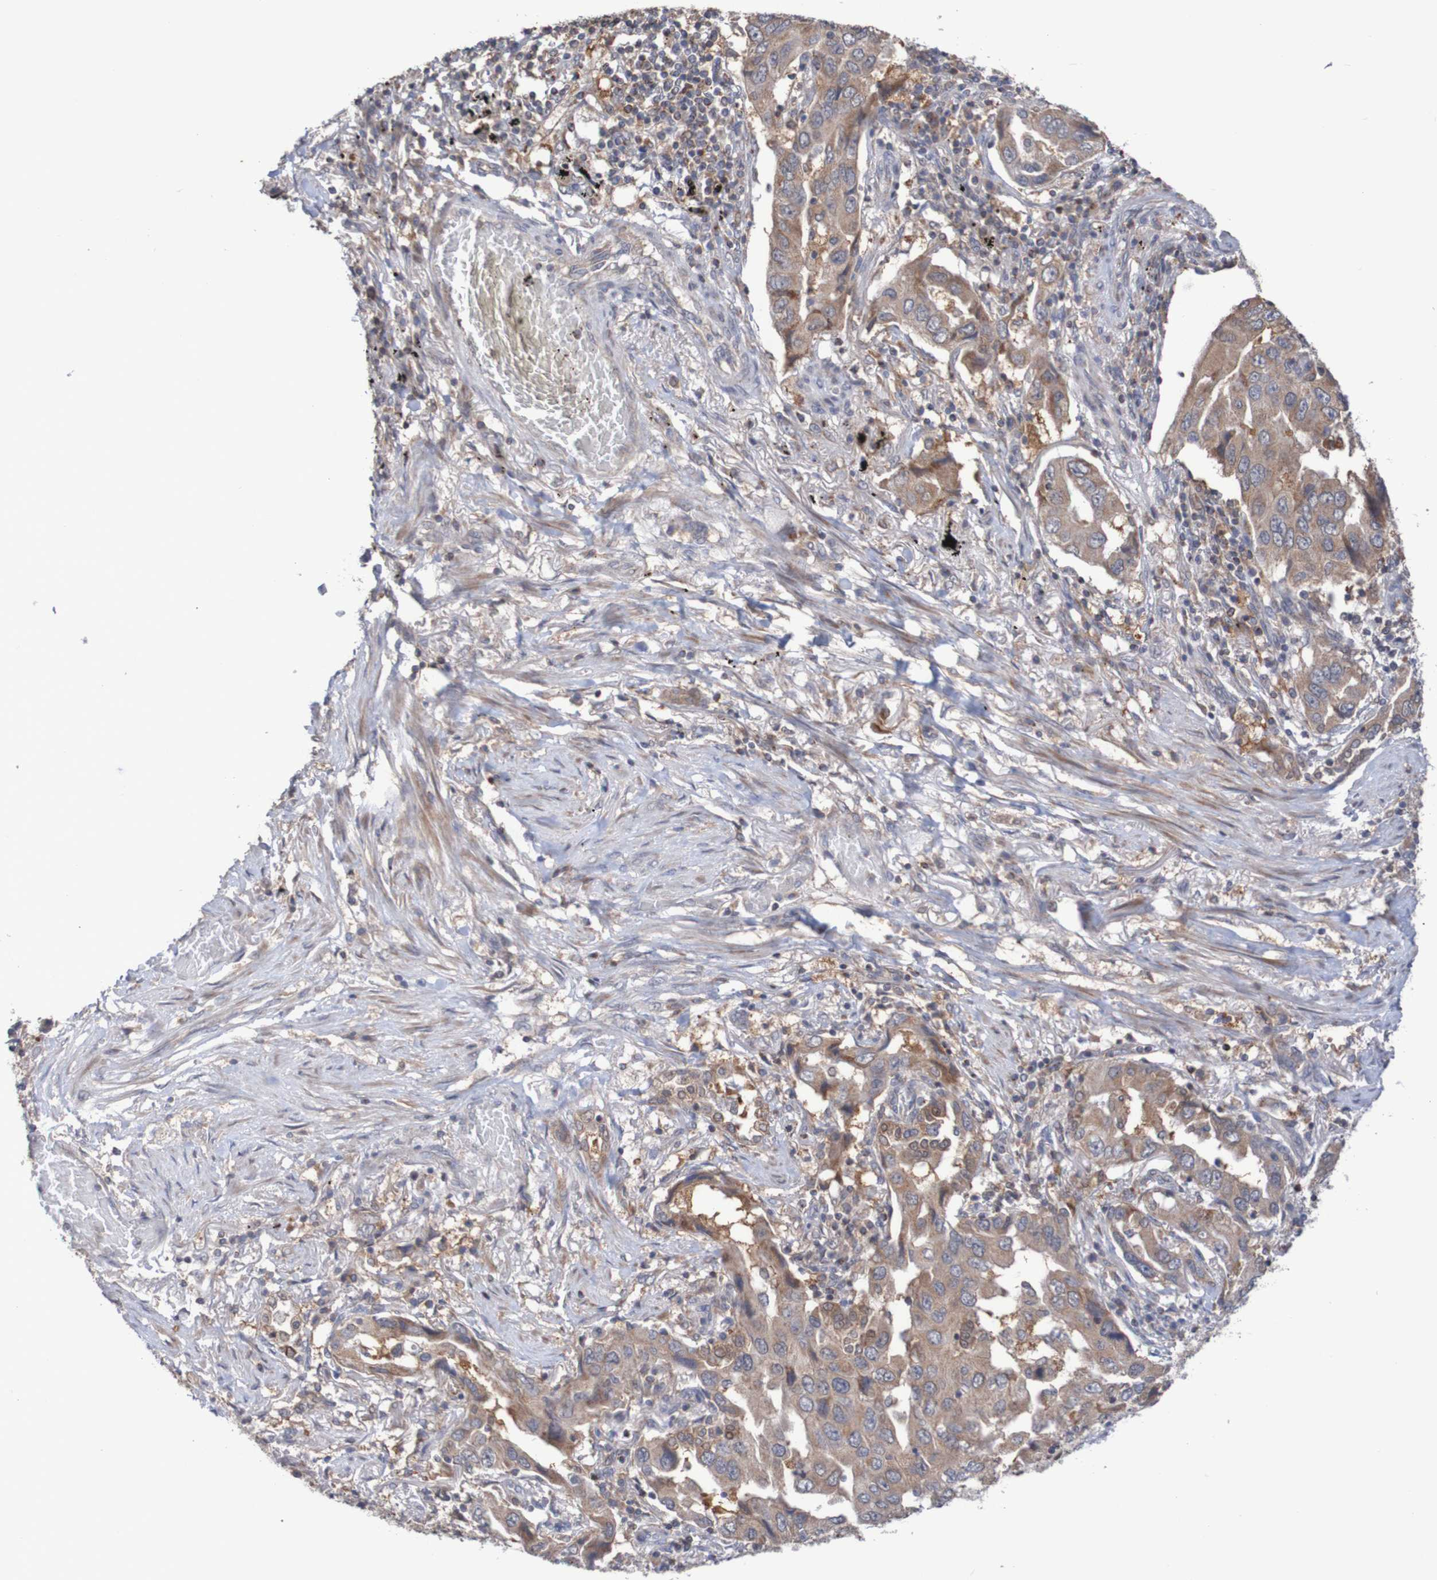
{"staining": {"intensity": "moderate", "quantity": ">75%", "location": "cytoplasmic/membranous"}, "tissue": "lung cancer", "cell_type": "Tumor cells", "image_type": "cancer", "snomed": [{"axis": "morphology", "description": "Adenocarcinoma, NOS"}, {"axis": "topography", "description": "Lung"}], "caption": "Moderate cytoplasmic/membranous staining is identified in about >75% of tumor cells in lung cancer (adenocarcinoma). The protein is shown in brown color, while the nuclei are stained blue.", "gene": "C3orf18", "patient": {"sex": "female", "age": 65}}